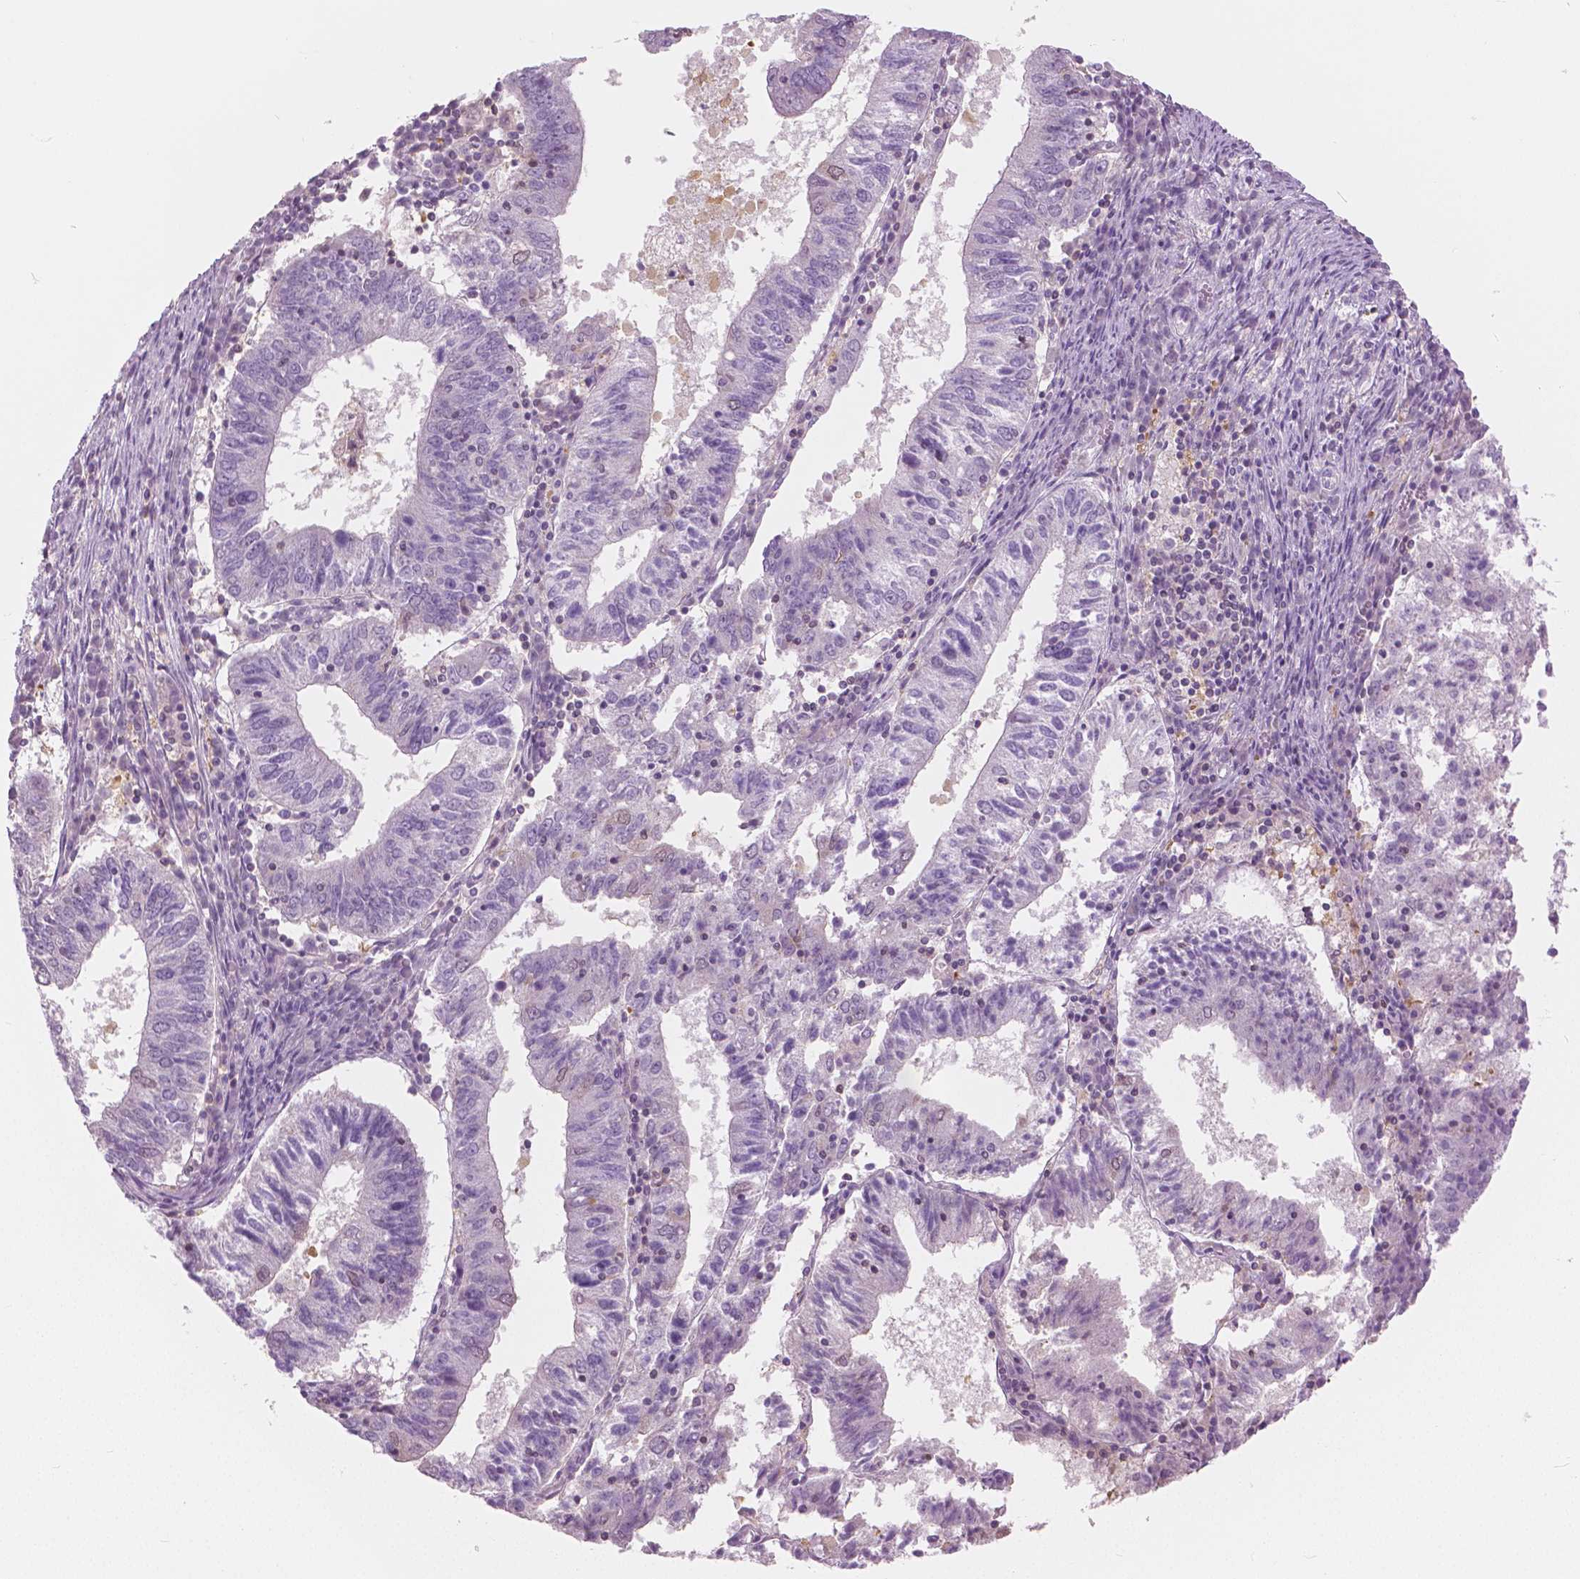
{"staining": {"intensity": "negative", "quantity": "none", "location": "none"}, "tissue": "endometrial cancer", "cell_type": "Tumor cells", "image_type": "cancer", "snomed": [{"axis": "morphology", "description": "Adenocarcinoma, NOS"}, {"axis": "topography", "description": "Endometrium"}], "caption": "This is an immunohistochemistry (IHC) histopathology image of human endometrial cancer (adenocarcinoma). There is no expression in tumor cells.", "gene": "GALM", "patient": {"sex": "female", "age": 82}}